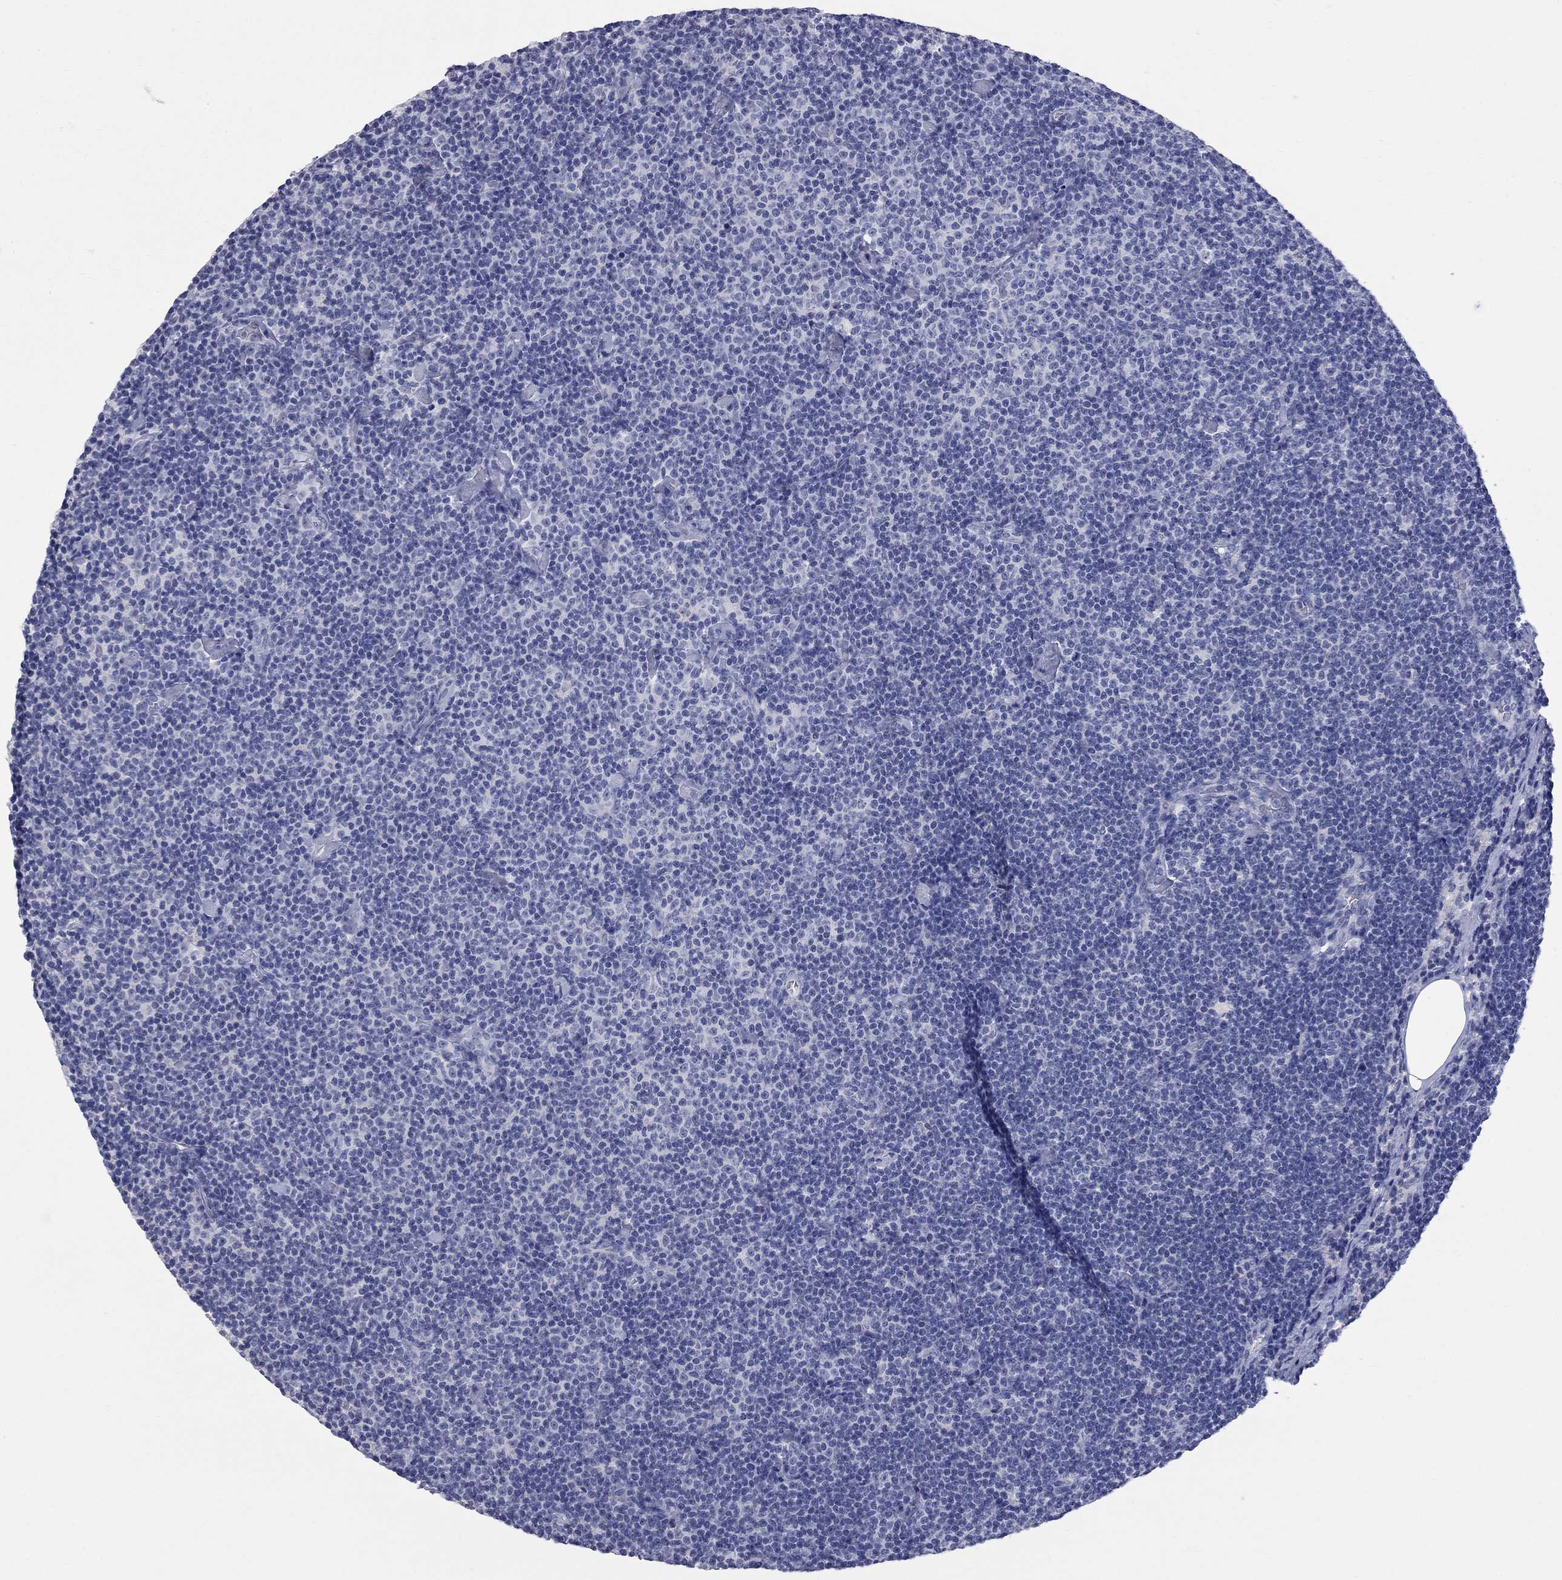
{"staining": {"intensity": "negative", "quantity": "none", "location": "none"}, "tissue": "lymphoma", "cell_type": "Tumor cells", "image_type": "cancer", "snomed": [{"axis": "morphology", "description": "Malignant lymphoma, non-Hodgkin's type, Low grade"}, {"axis": "topography", "description": "Lymph node"}], "caption": "Immunohistochemistry (IHC) of lymphoma reveals no expression in tumor cells.", "gene": "FAM221B", "patient": {"sex": "male", "age": 81}}